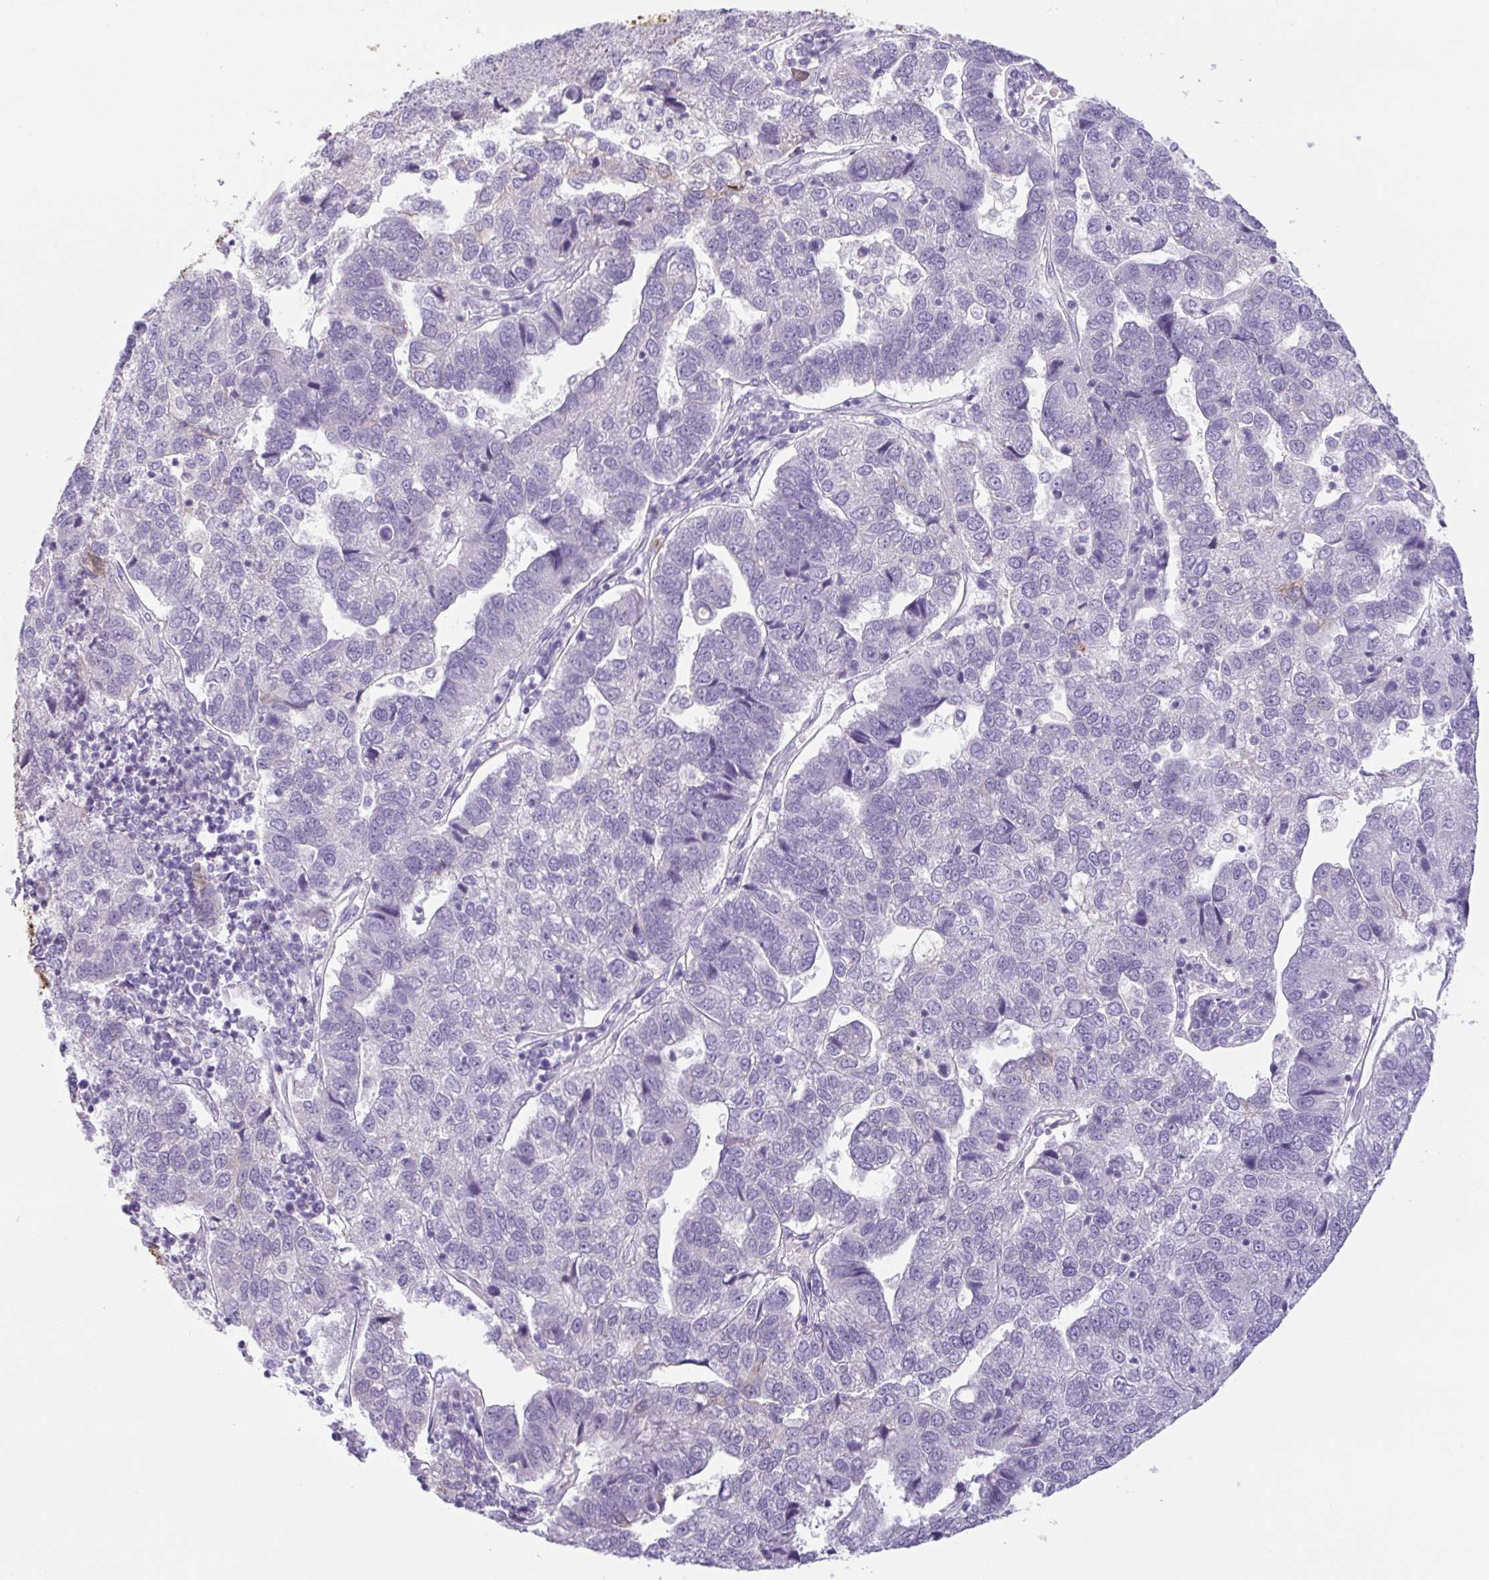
{"staining": {"intensity": "negative", "quantity": "none", "location": "none"}, "tissue": "pancreatic cancer", "cell_type": "Tumor cells", "image_type": "cancer", "snomed": [{"axis": "morphology", "description": "Adenocarcinoma, NOS"}, {"axis": "topography", "description": "Pancreas"}], "caption": "IHC image of adenocarcinoma (pancreatic) stained for a protein (brown), which reveals no expression in tumor cells.", "gene": "CTSE", "patient": {"sex": "female", "age": 61}}